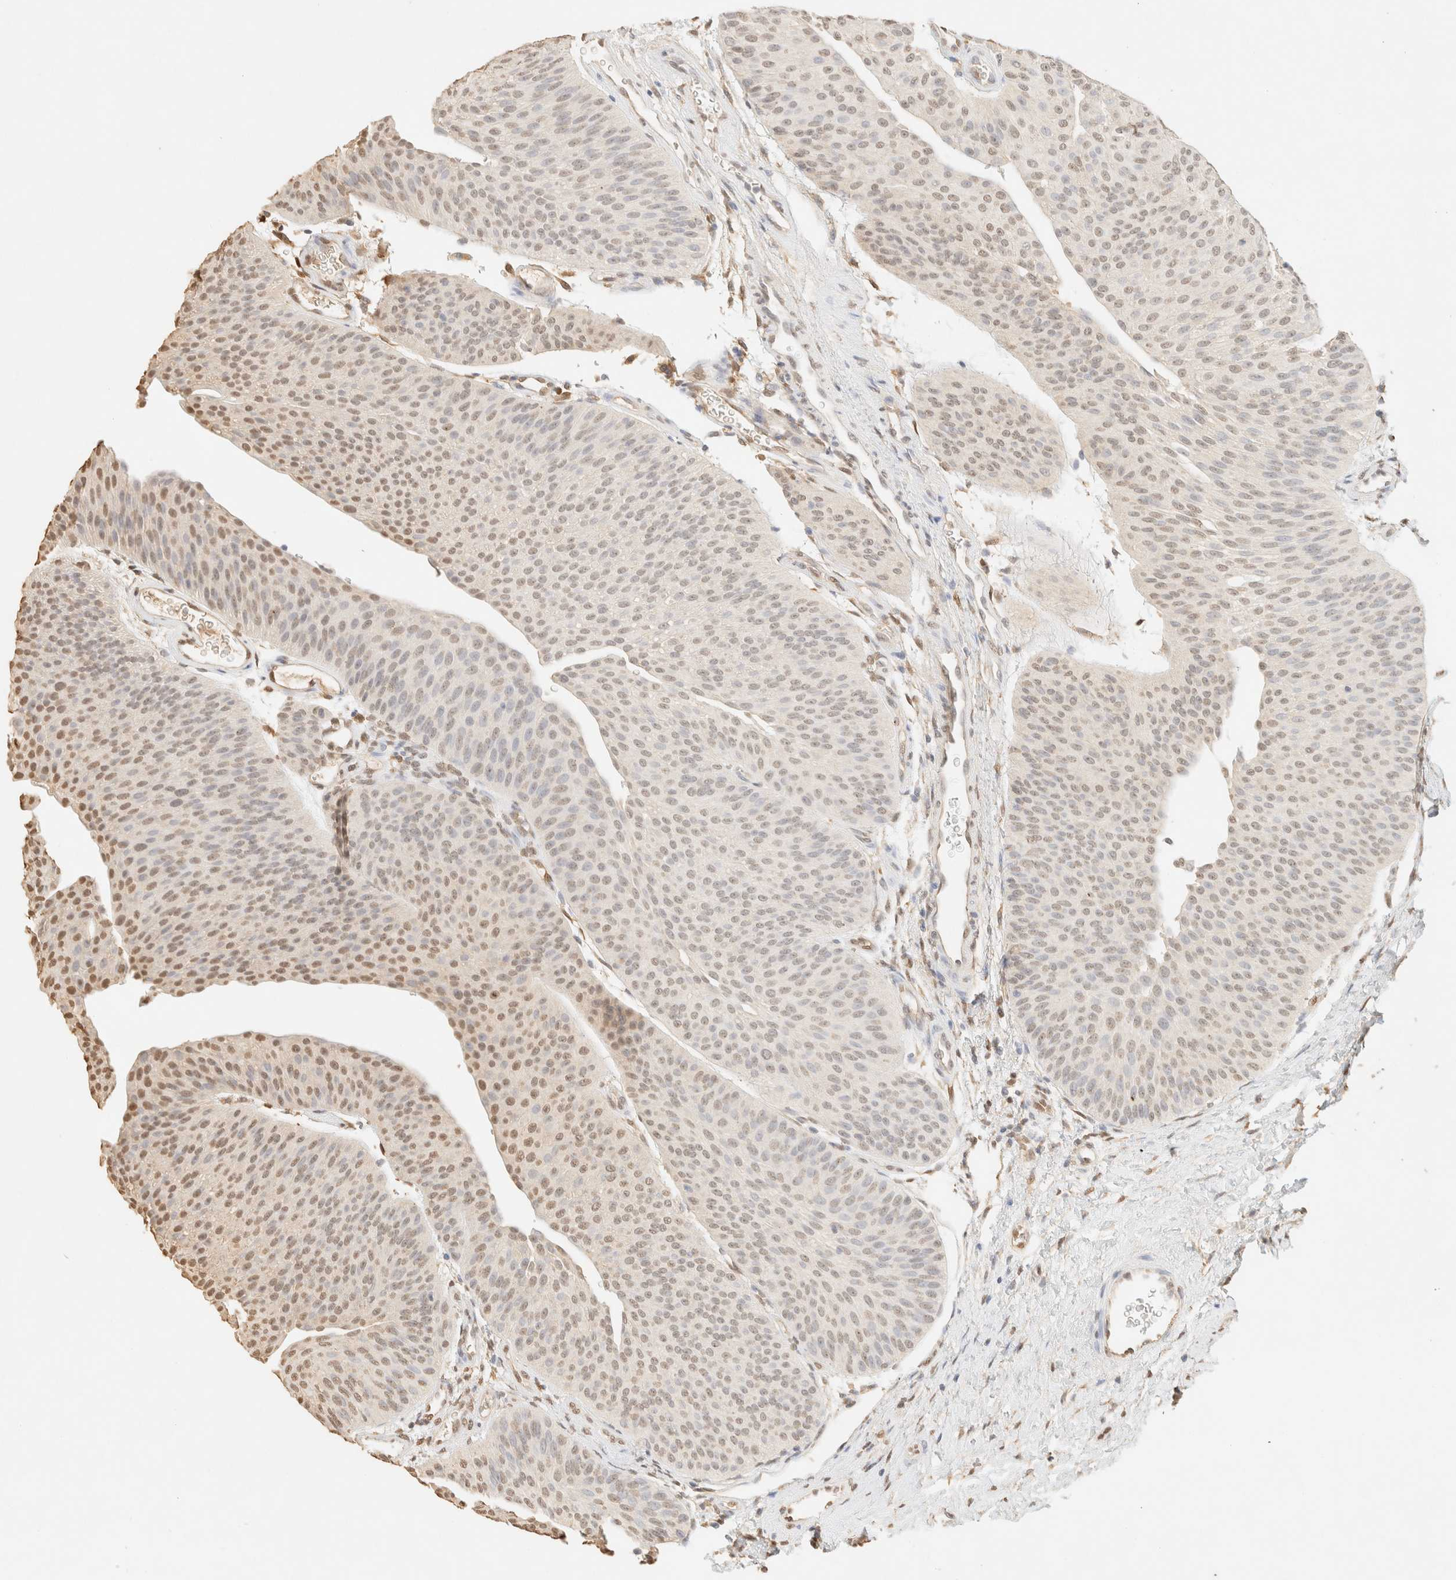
{"staining": {"intensity": "moderate", "quantity": ">75%", "location": "nuclear"}, "tissue": "urothelial cancer", "cell_type": "Tumor cells", "image_type": "cancer", "snomed": [{"axis": "morphology", "description": "Urothelial carcinoma, Low grade"}, {"axis": "topography", "description": "Urinary bladder"}], "caption": "IHC of low-grade urothelial carcinoma reveals medium levels of moderate nuclear expression in approximately >75% of tumor cells. The staining is performed using DAB (3,3'-diaminobenzidine) brown chromogen to label protein expression. The nuclei are counter-stained blue using hematoxylin.", "gene": "S100A13", "patient": {"sex": "female", "age": 60}}